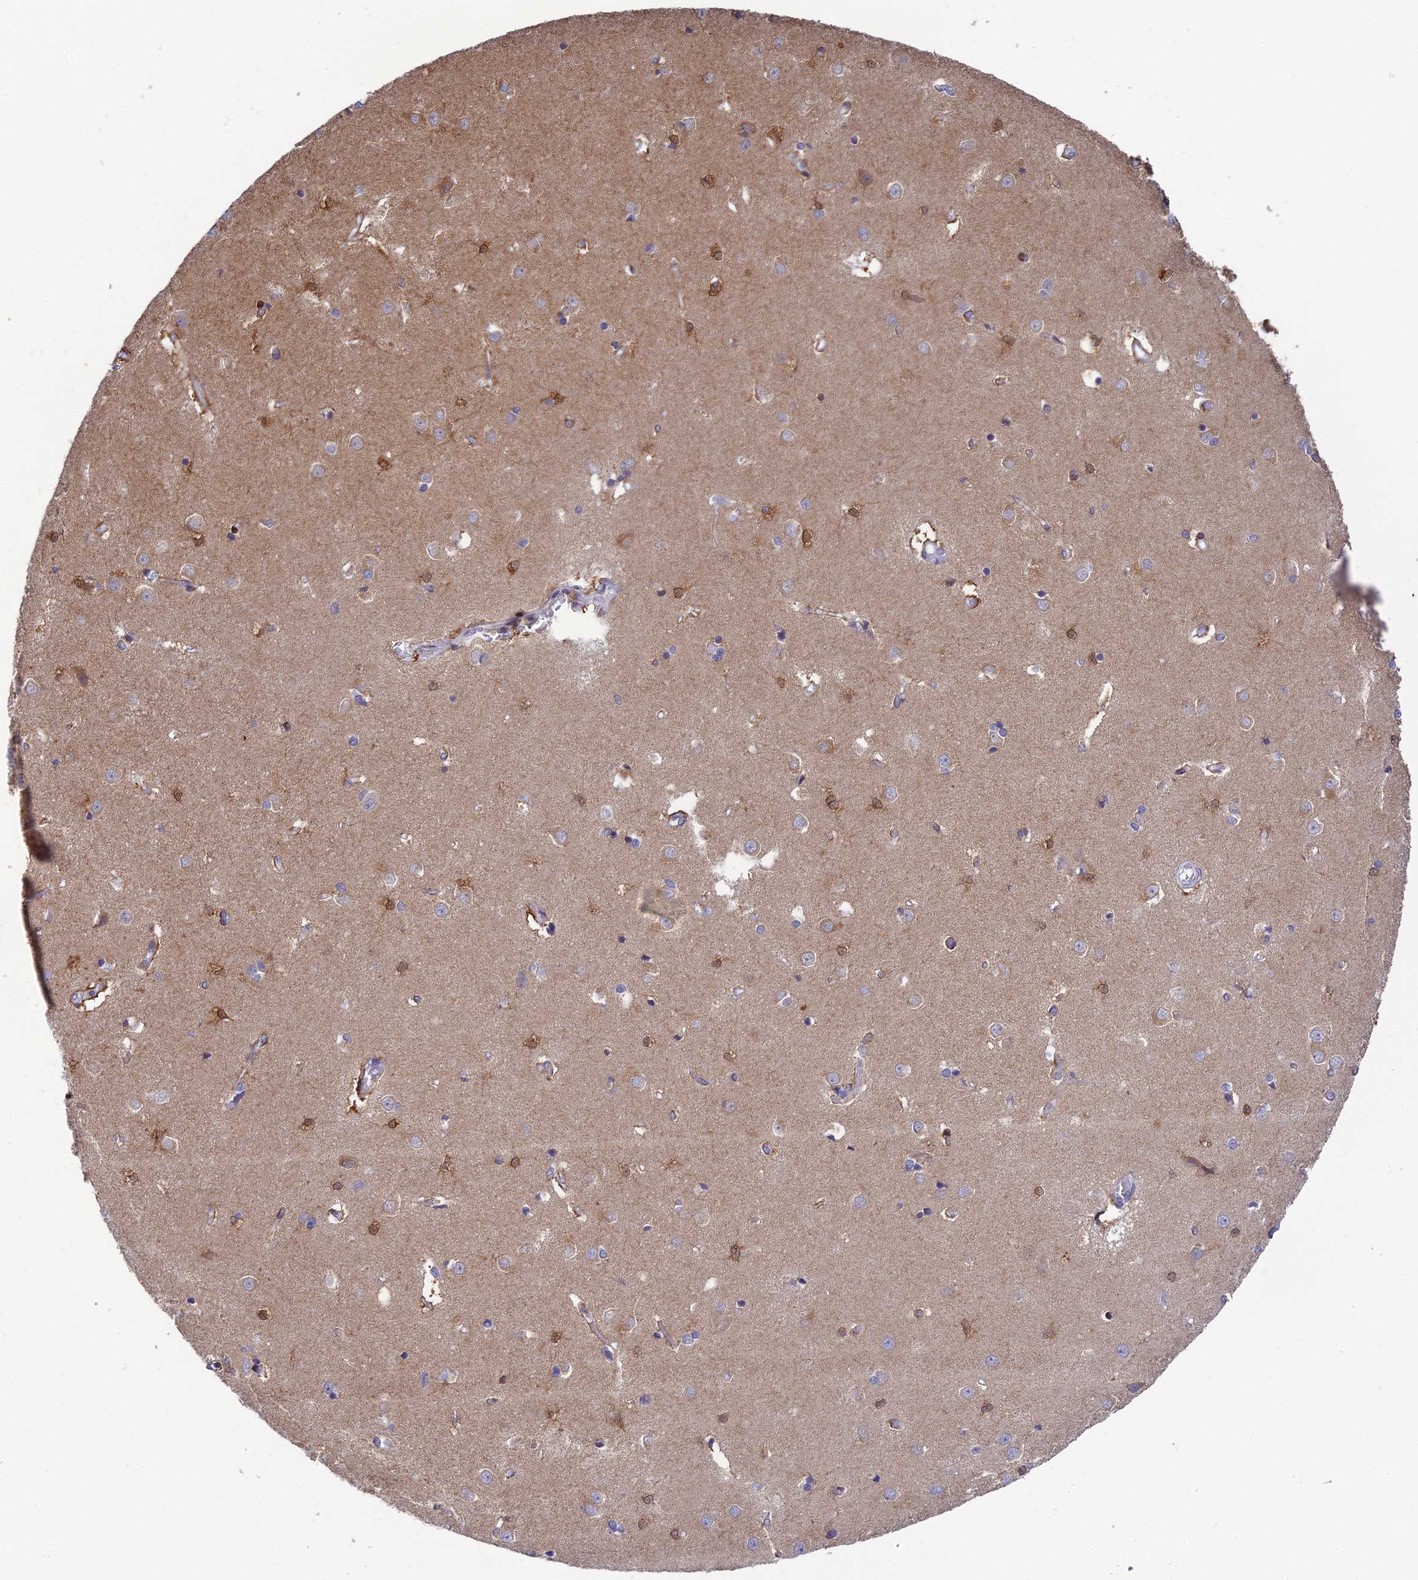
{"staining": {"intensity": "moderate", "quantity": "<25%", "location": "cytoplasmic/membranous,nuclear"}, "tissue": "caudate", "cell_type": "Glial cells", "image_type": "normal", "snomed": [{"axis": "morphology", "description": "Normal tissue, NOS"}, {"axis": "topography", "description": "Lateral ventricle wall"}], "caption": "A photomicrograph of human caudate stained for a protein displays moderate cytoplasmic/membranous,nuclear brown staining in glial cells. (DAB (3,3'-diaminobenzidine) = brown stain, brightfield microscopy at high magnification).", "gene": "ELOA2", "patient": {"sex": "male", "age": 37}}